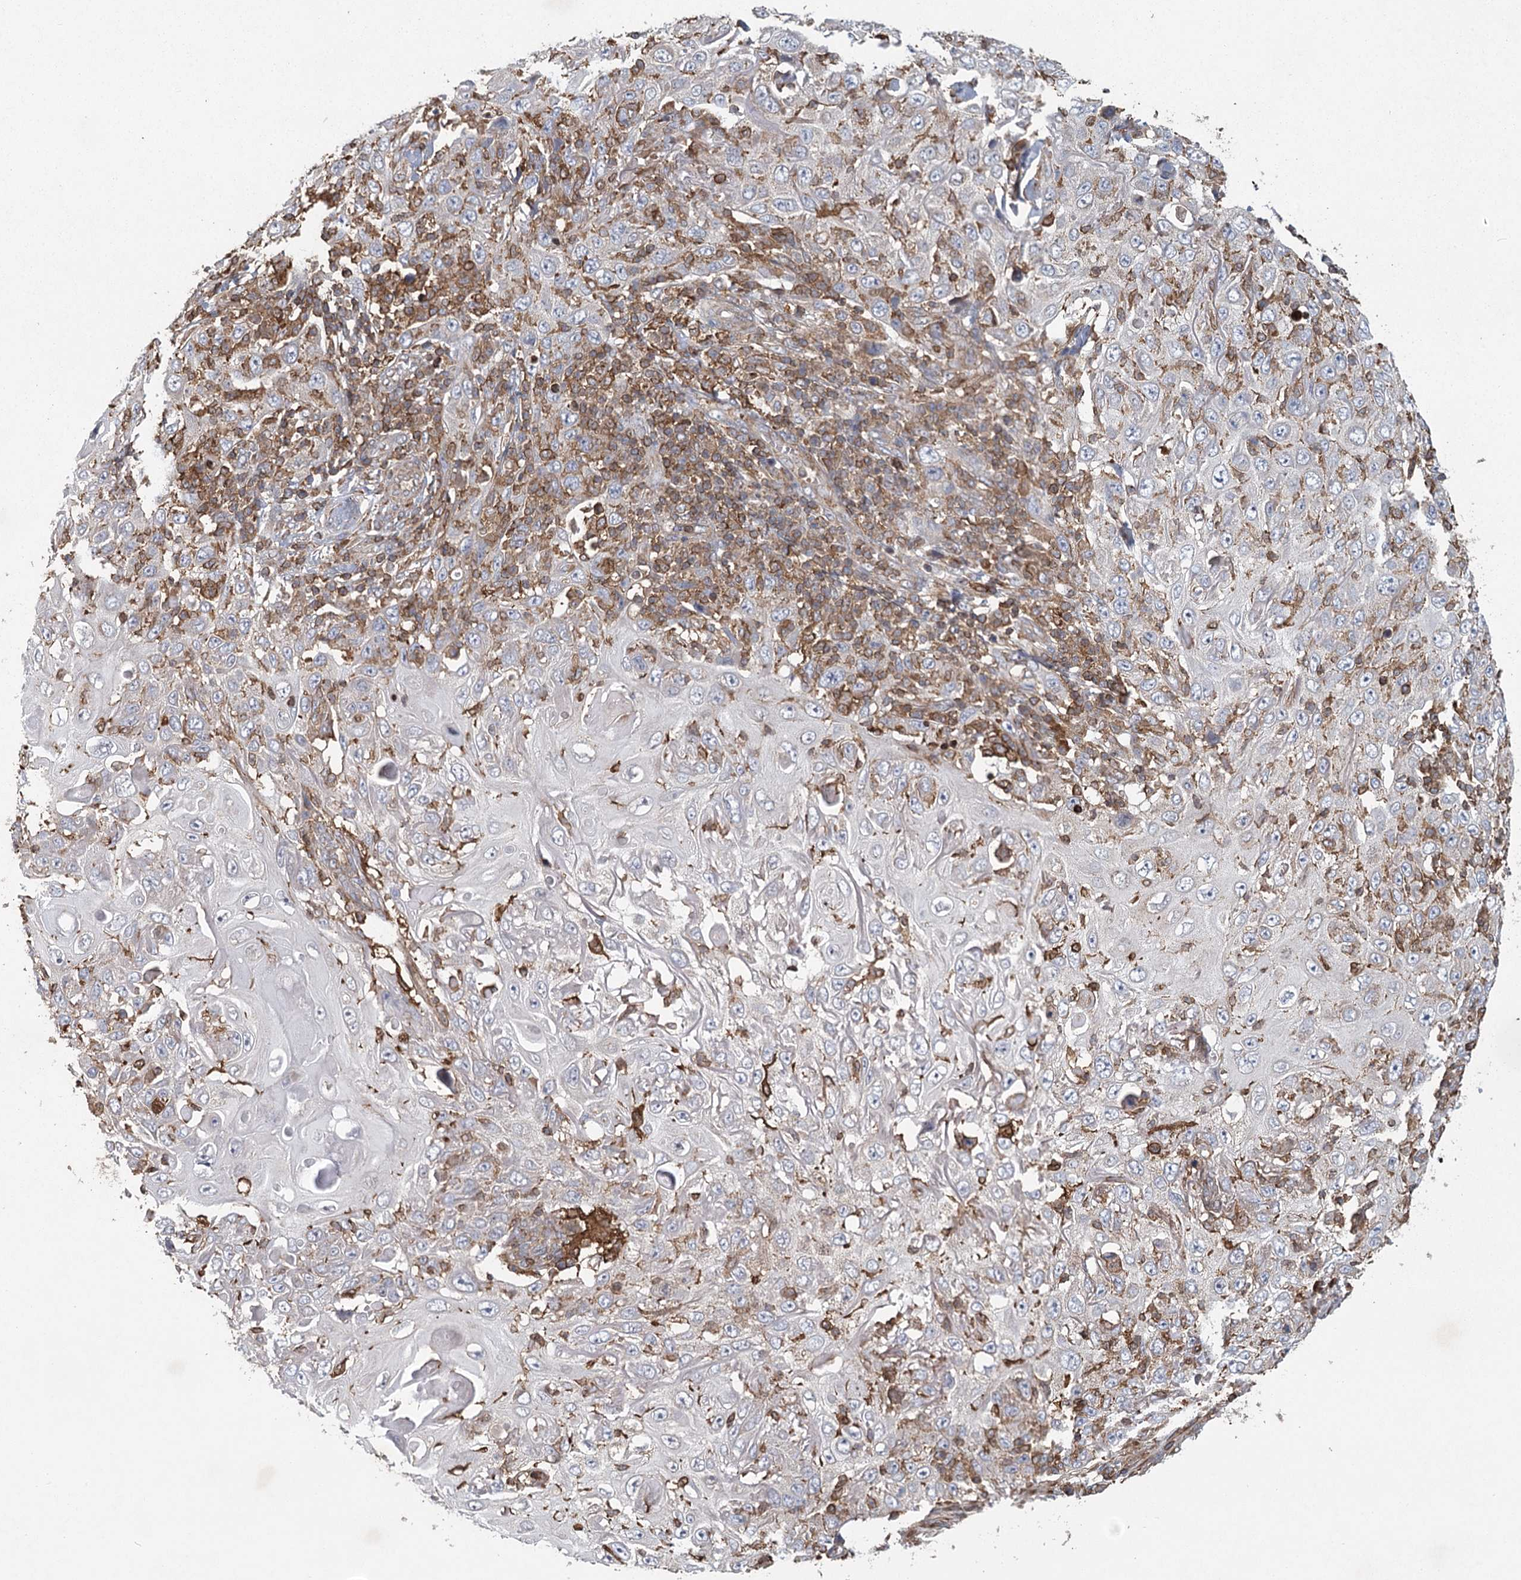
{"staining": {"intensity": "negative", "quantity": "none", "location": "none"}, "tissue": "skin cancer", "cell_type": "Tumor cells", "image_type": "cancer", "snomed": [{"axis": "morphology", "description": "Squamous cell carcinoma, NOS"}, {"axis": "topography", "description": "Skin"}], "caption": "This is an immunohistochemistry photomicrograph of skin cancer (squamous cell carcinoma). There is no positivity in tumor cells.", "gene": "PLEKHA7", "patient": {"sex": "female", "age": 88}}